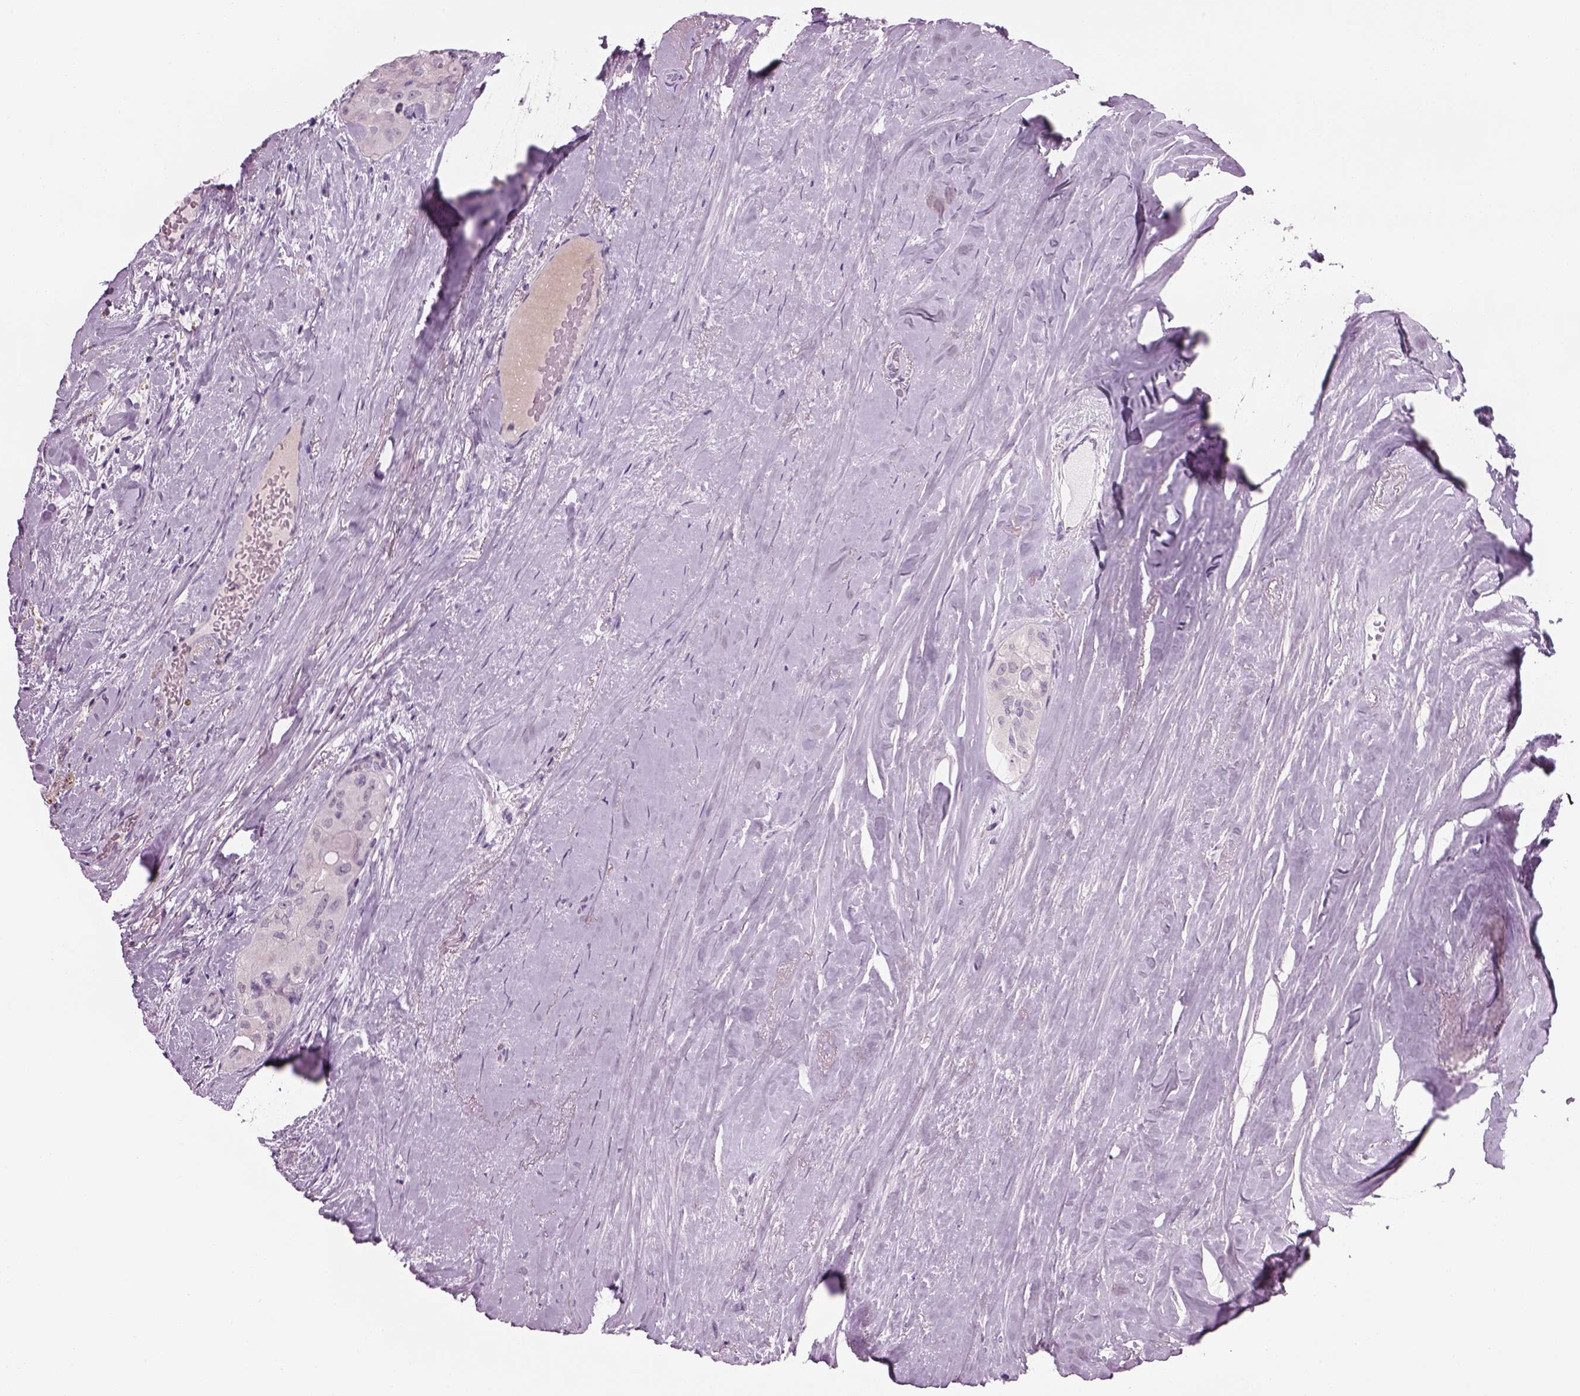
{"staining": {"intensity": "negative", "quantity": "none", "location": "none"}, "tissue": "thyroid cancer", "cell_type": "Tumor cells", "image_type": "cancer", "snomed": [{"axis": "morphology", "description": "Follicular adenoma carcinoma, NOS"}, {"axis": "topography", "description": "Thyroid gland"}], "caption": "A photomicrograph of human follicular adenoma carcinoma (thyroid) is negative for staining in tumor cells. (Brightfield microscopy of DAB IHC at high magnification).", "gene": "MDH1B", "patient": {"sex": "male", "age": 75}}